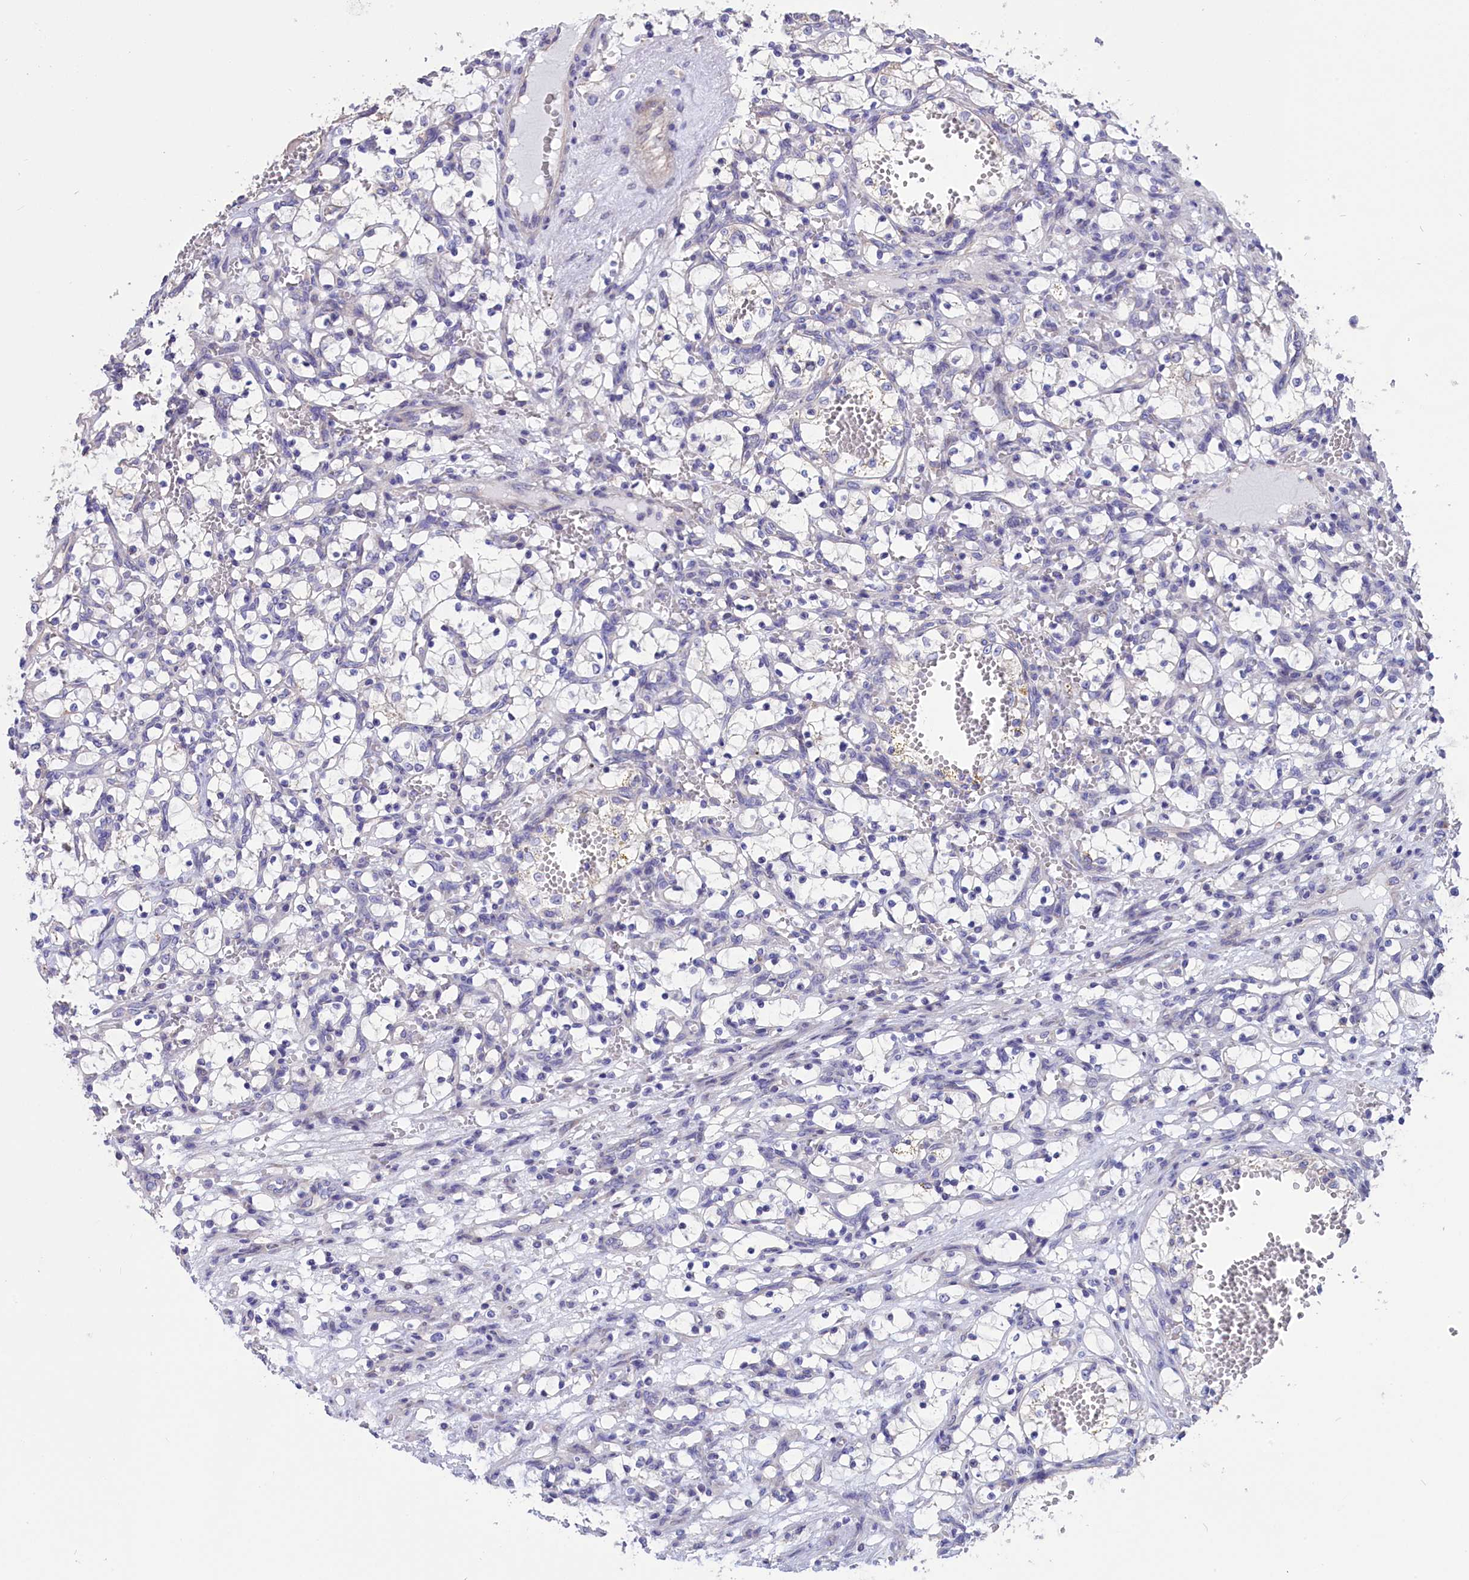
{"staining": {"intensity": "negative", "quantity": "none", "location": "none"}, "tissue": "renal cancer", "cell_type": "Tumor cells", "image_type": "cancer", "snomed": [{"axis": "morphology", "description": "Adenocarcinoma, NOS"}, {"axis": "topography", "description": "Kidney"}], "caption": "IHC of human renal adenocarcinoma displays no expression in tumor cells. The staining was performed using DAB to visualize the protein expression in brown, while the nuclei were stained in blue with hematoxylin (Magnification: 20x).", "gene": "CYP2U1", "patient": {"sex": "female", "age": 69}}